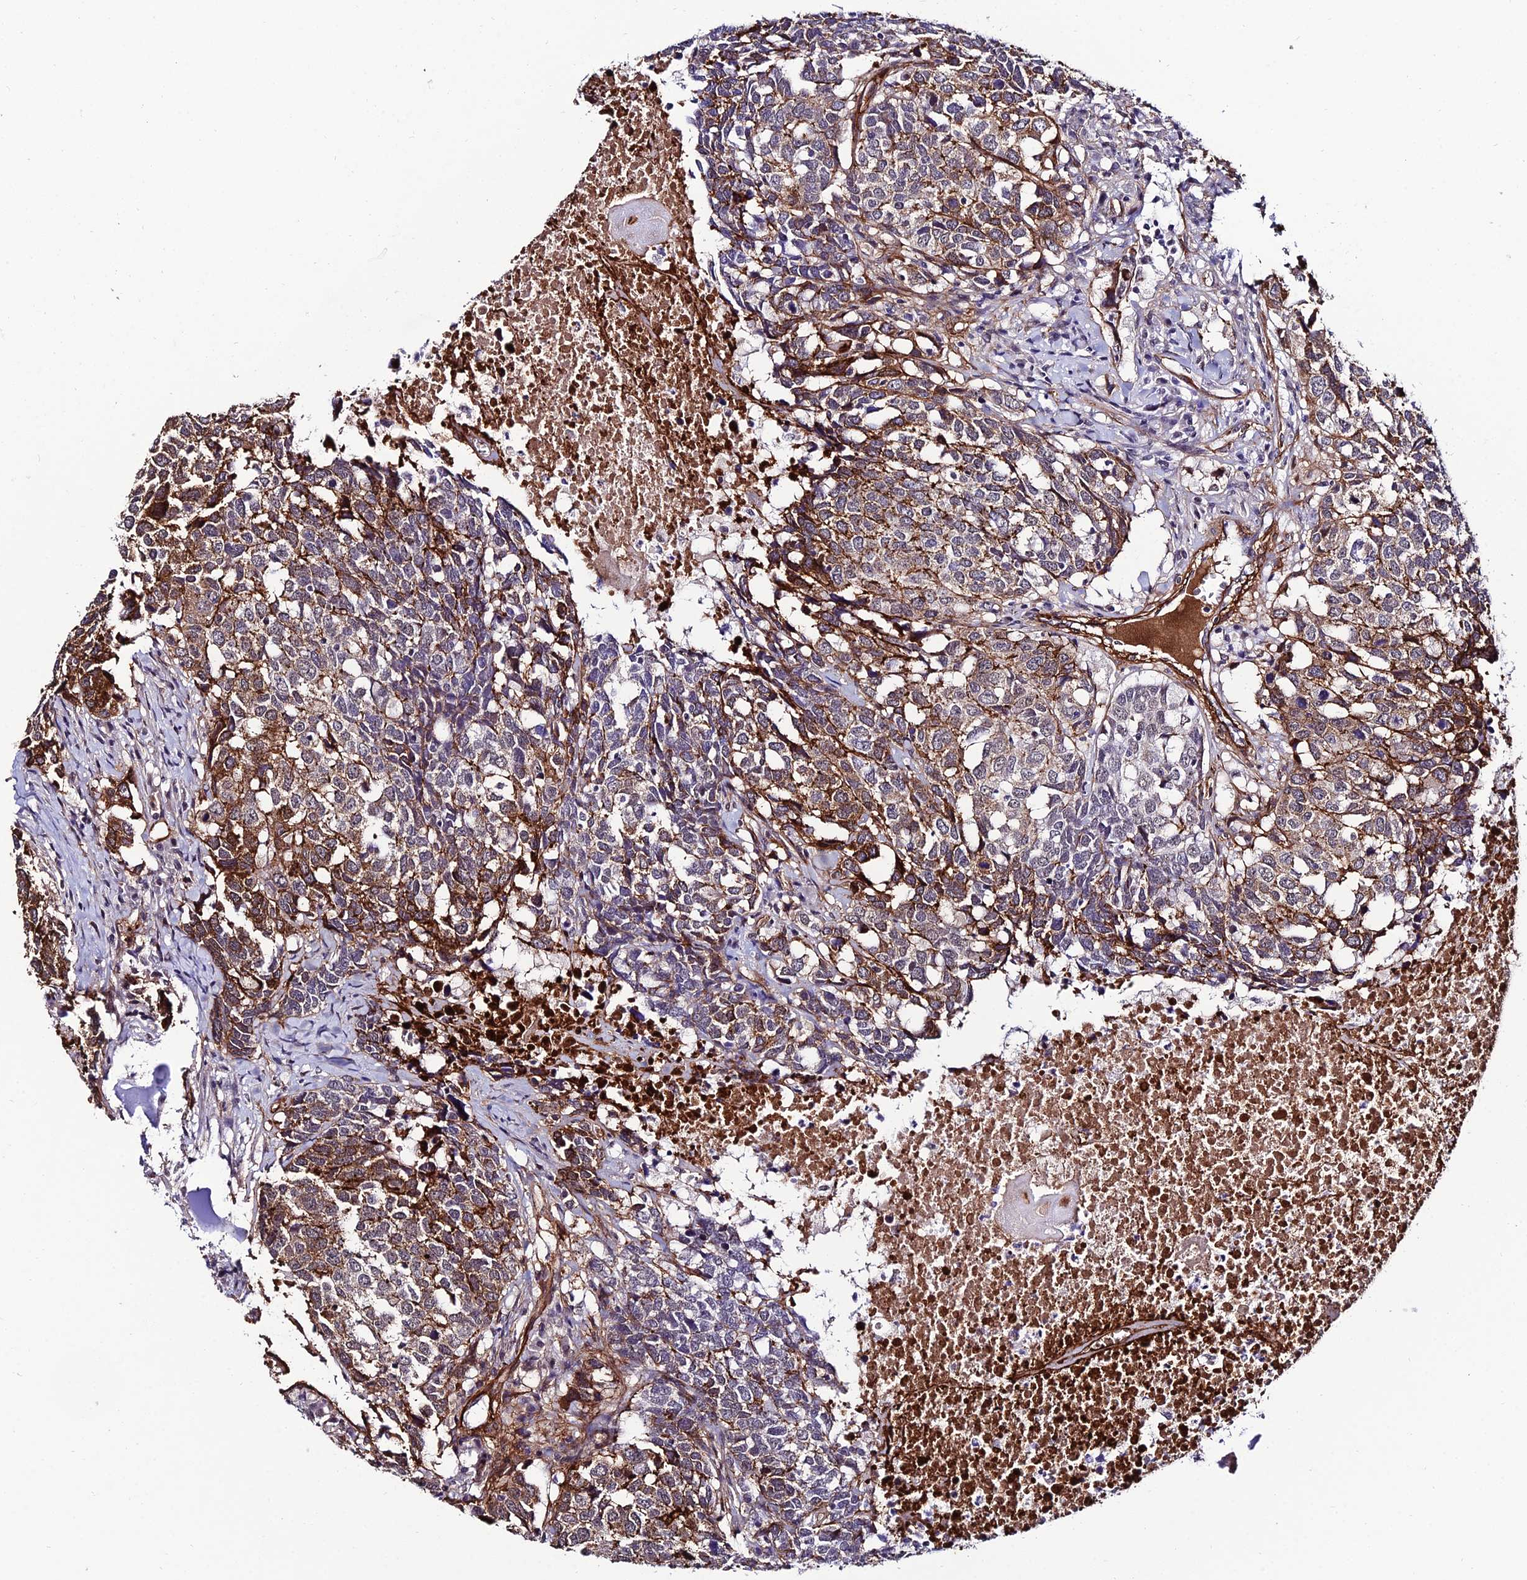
{"staining": {"intensity": "strong", "quantity": "25%-75%", "location": "cytoplasmic/membranous"}, "tissue": "head and neck cancer", "cell_type": "Tumor cells", "image_type": "cancer", "snomed": [{"axis": "morphology", "description": "Squamous cell carcinoma, NOS"}, {"axis": "topography", "description": "Head-Neck"}], "caption": "About 25%-75% of tumor cells in human head and neck cancer (squamous cell carcinoma) demonstrate strong cytoplasmic/membranous protein positivity as visualized by brown immunohistochemical staining.", "gene": "SYT15", "patient": {"sex": "male", "age": 66}}